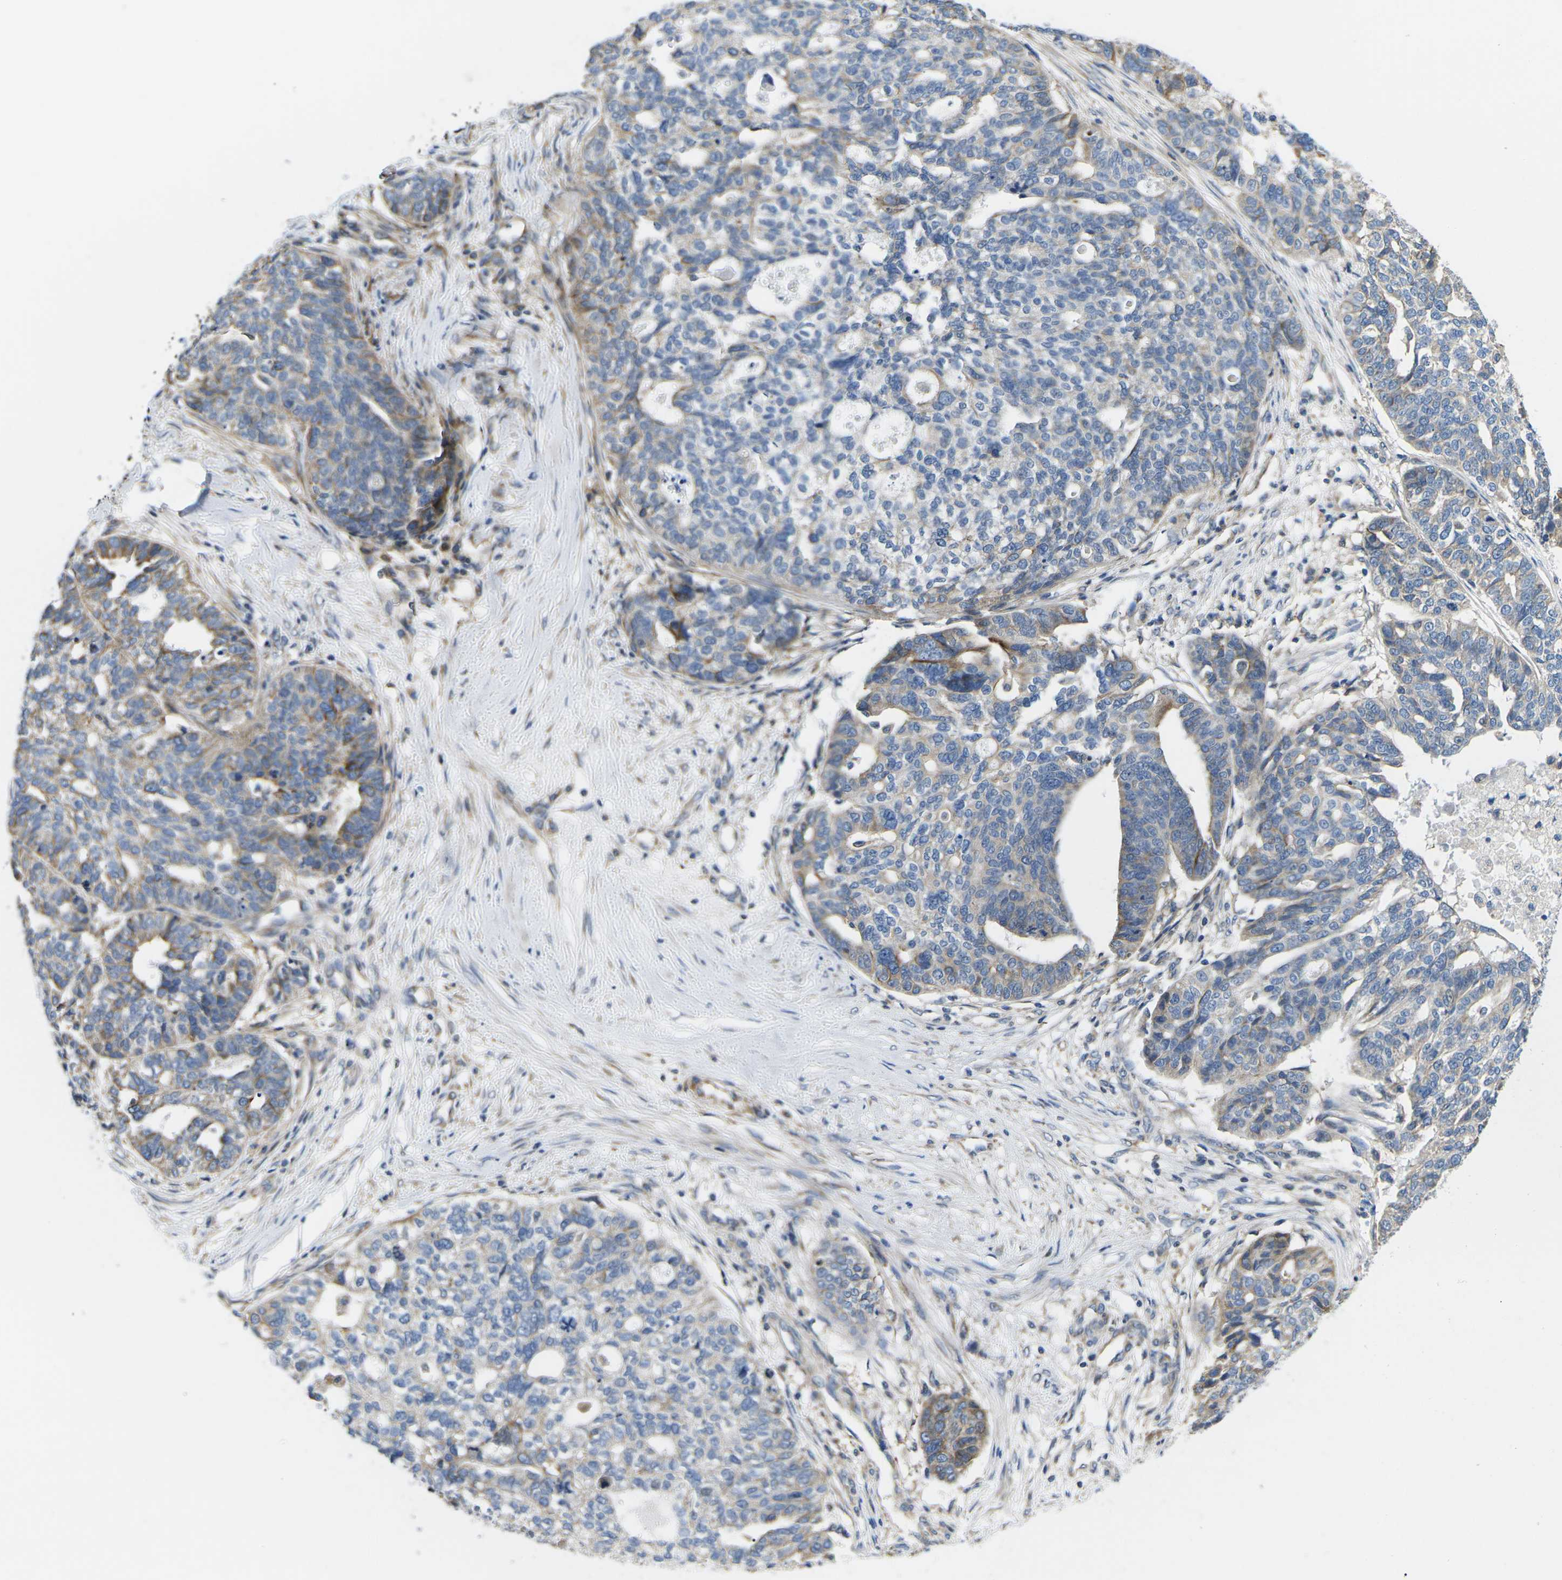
{"staining": {"intensity": "weak", "quantity": "25%-75%", "location": "cytoplasmic/membranous"}, "tissue": "ovarian cancer", "cell_type": "Tumor cells", "image_type": "cancer", "snomed": [{"axis": "morphology", "description": "Cystadenocarcinoma, serous, NOS"}, {"axis": "topography", "description": "Ovary"}], "caption": "A histopathology image showing weak cytoplasmic/membranous positivity in about 25%-75% of tumor cells in serous cystadenocarcinoma (ovarian), as visualized by brown immunohistochemical staining.", "gene": "TMEFF2", "patient": {"sex": "female", "age": 59}}